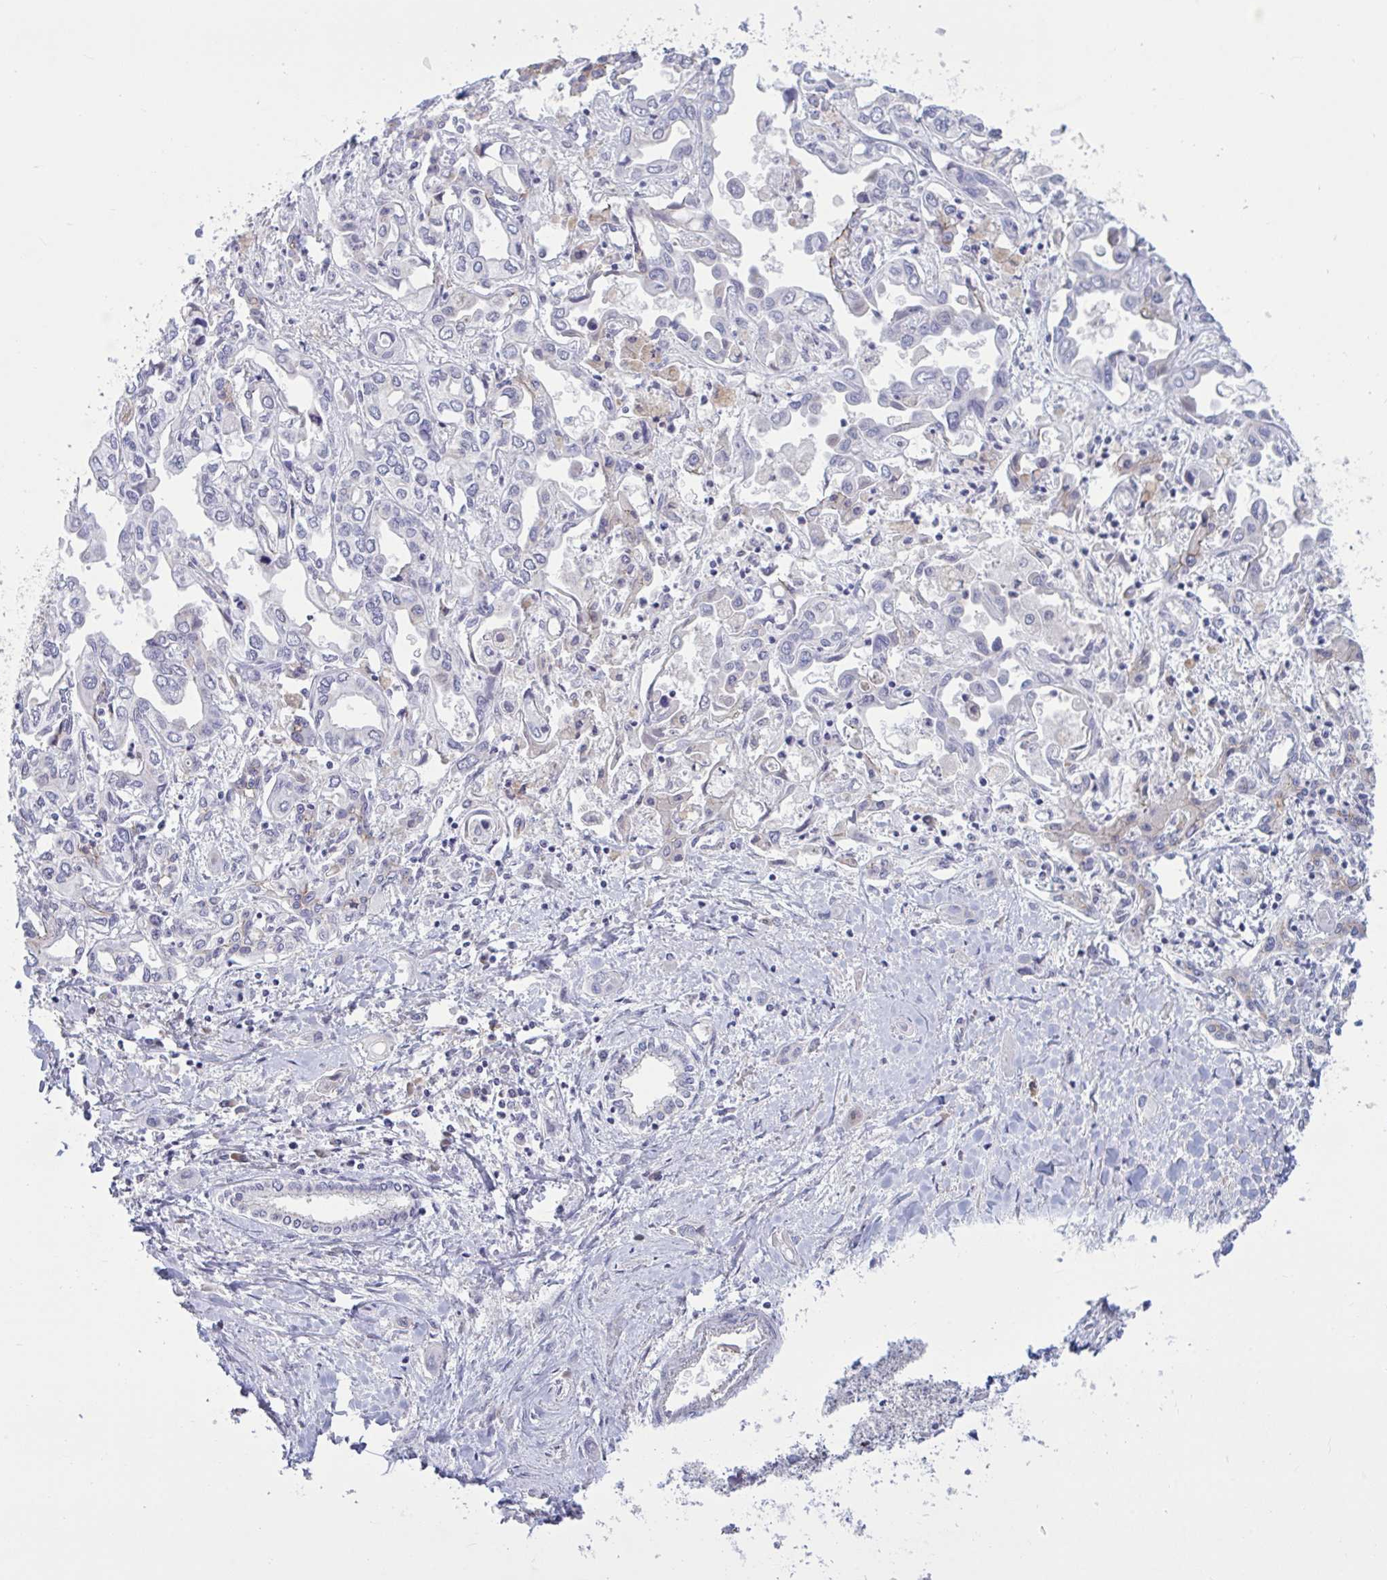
{"staining": {"intensity": "negative", "quantity": "none", "location": "none"}, "tissue": "liver cancer", "cell_type": "Tumor cells", "image_type": "cancer", "snomed": [{"axis": "morphology", "description": "Cholangiocarcinoma"}, {"axis": "topography", "description": "Liver"}], "caption": "A histopathology image of human liver cholangiocarcinoma is negative for staining in tumor cells.", "gene": "CNGB3", "patient": {"sex": "female", "age": 64}}